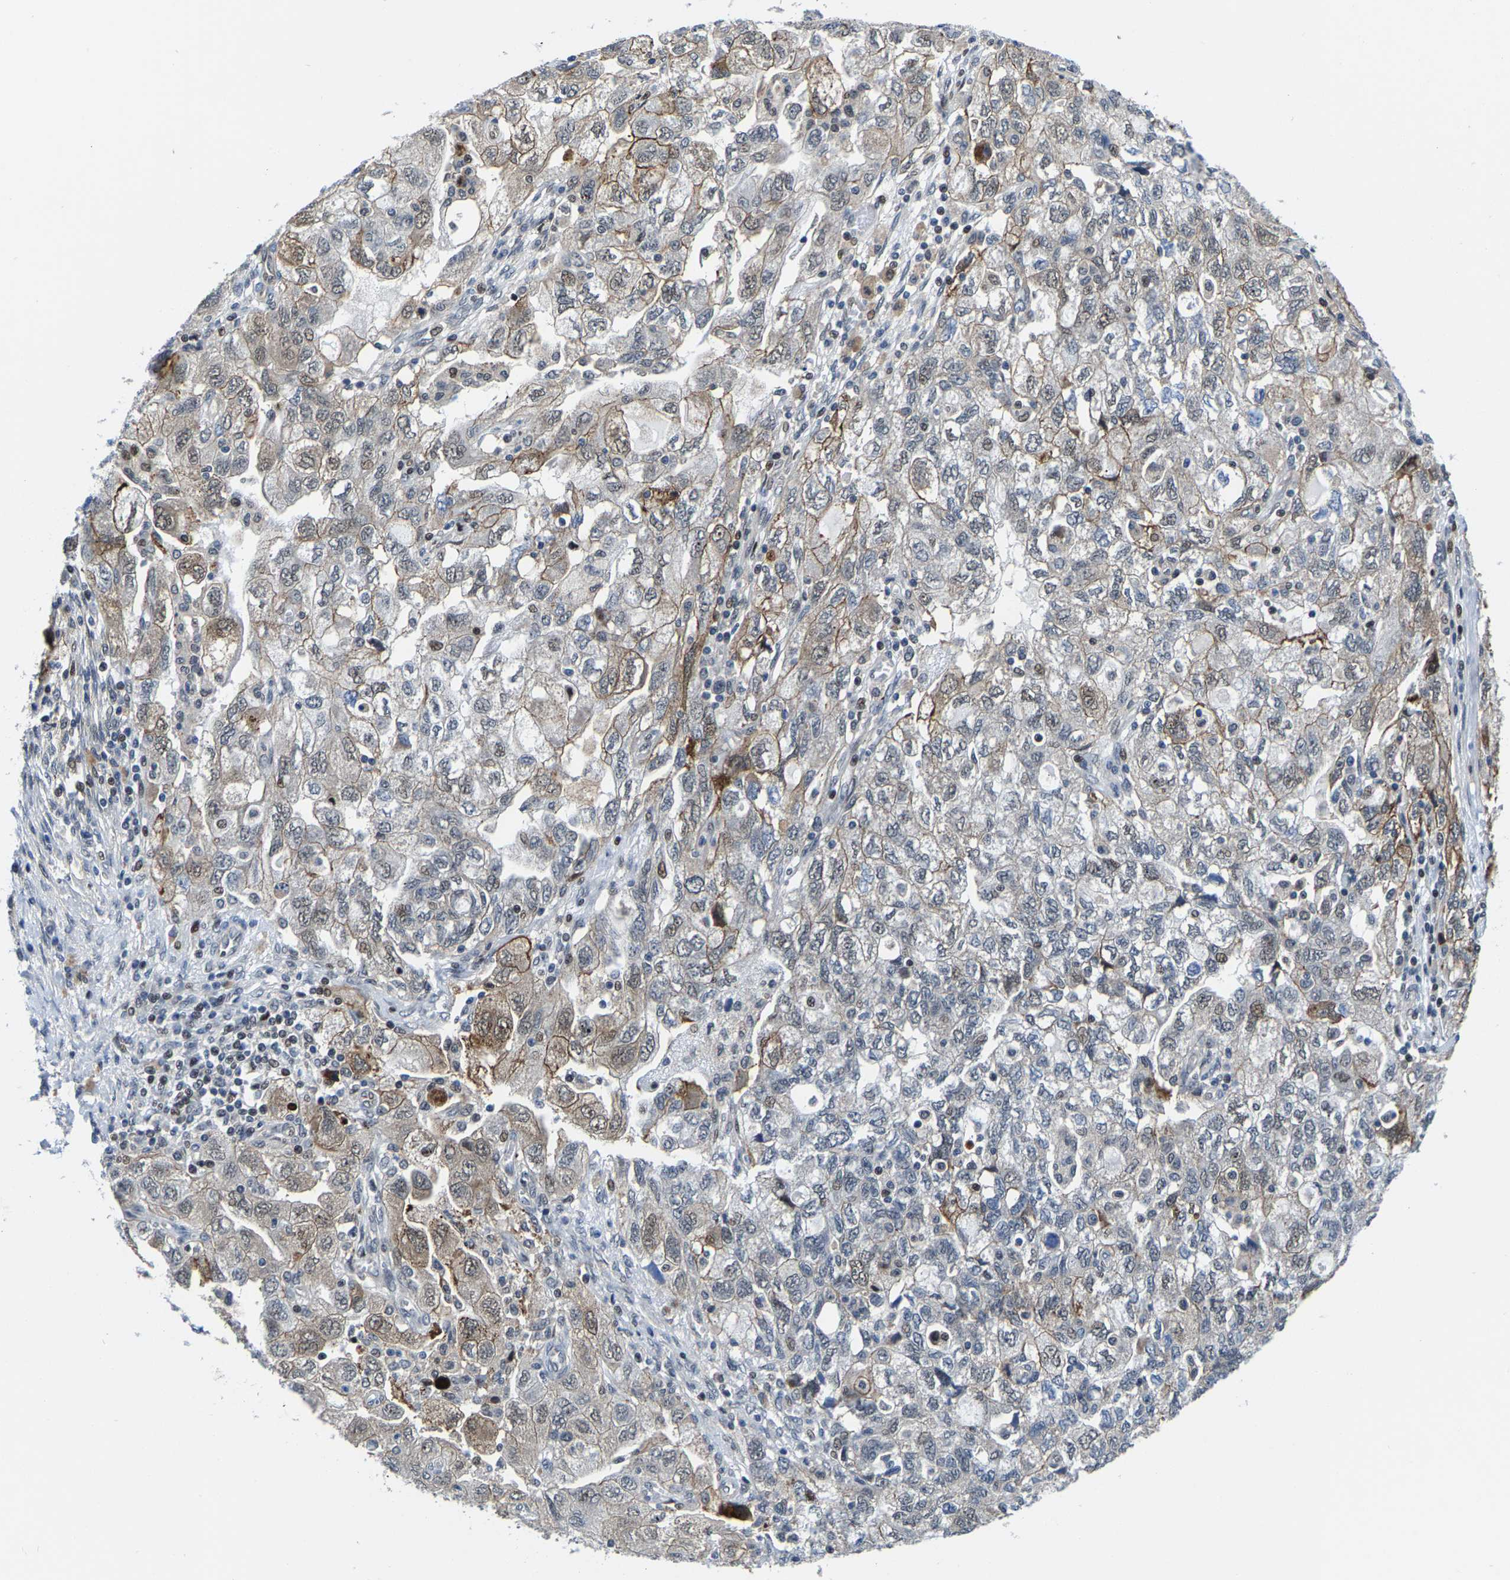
{"staining": {"intensity": "weak", "quantity": "25%-75%", "location": "cytoplasmic/membranous"}, "tissue": "ovarian cancer", "cell_type": "Tumor cells", "image_type": "cancer", "snomed": [{"axis": "morphology", "description": "Carcinoma, NOS"}, {"axis": "morphology", "description": "Cystadenocarcinoma, serous, NOS"}, {"axis": "topography", "description": "Ovary"}], "caption": "Immunohistochemistry of ovarian cancer demonstrates low levels of weak cytoplasmic/membranous staining in about 25%-75% of tumor cells. The staining was performed using DAB to visualize the protein expression in brown, while the nuclei were stained in blue with hematoxylin (Magnification: 20x).", "gene": "GTPBP10", "patient": {"sex": "female", "age": 69}}